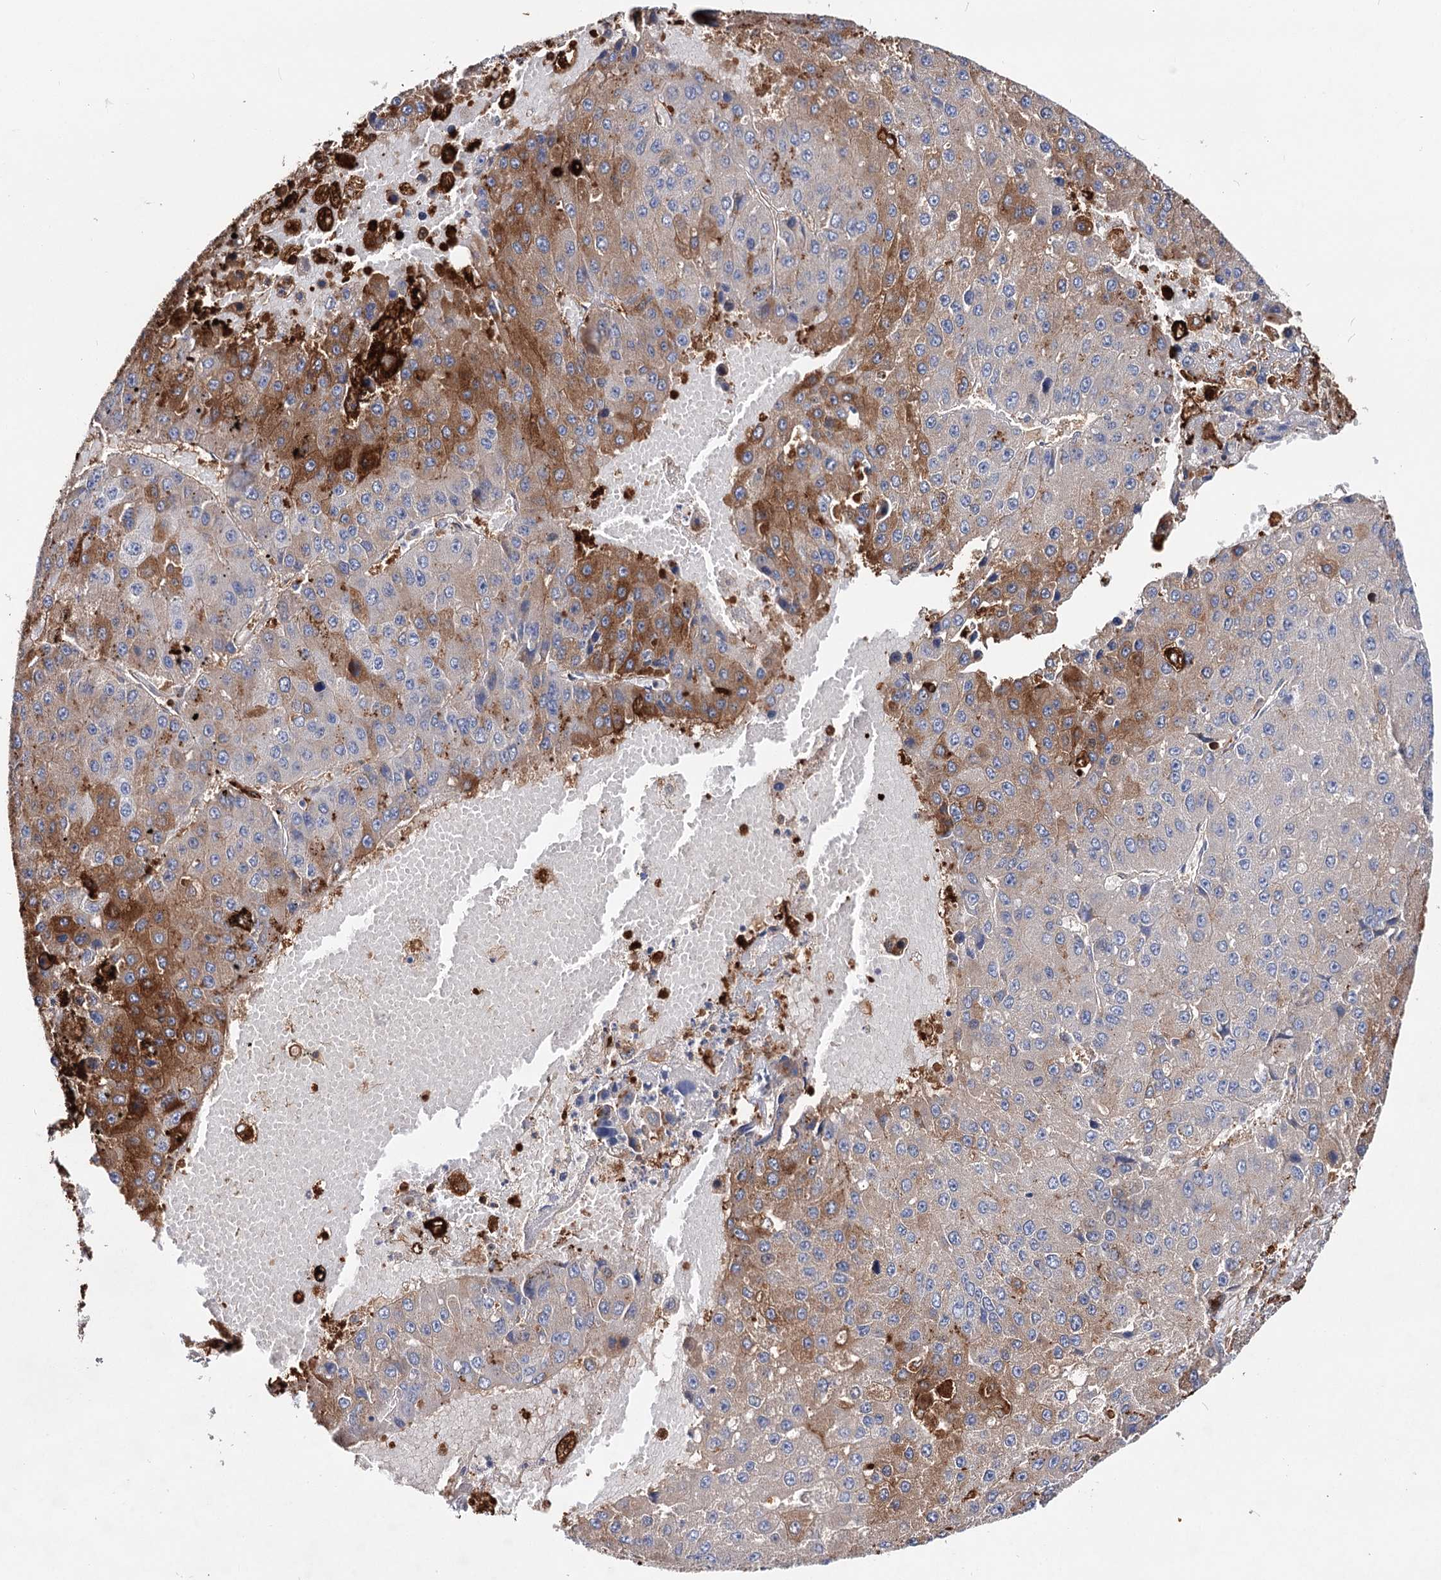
{"staining": {"intensity": "strong", "quantity": "25%-75%", "location": "cytoplasmic/membranous"}, "tissue": "liver cancer", "cell_type": "Tumor cells", "image_type": "cancer", "snomed": [{"axis": "morphology", "description": "Carcinoma, Hepatocellular, NOS"}, {"axis": "topography", "description": "Liver"}], "caption": "Immunohistochemical staining of liver cancer (hepatocellular carcinoma) shows high levels of strong cytoplasmic/membranous staining in about 25%-75% of tumor cells.", "gene": "CFAP46", "patient": {"sex": "female", "age": 73}}